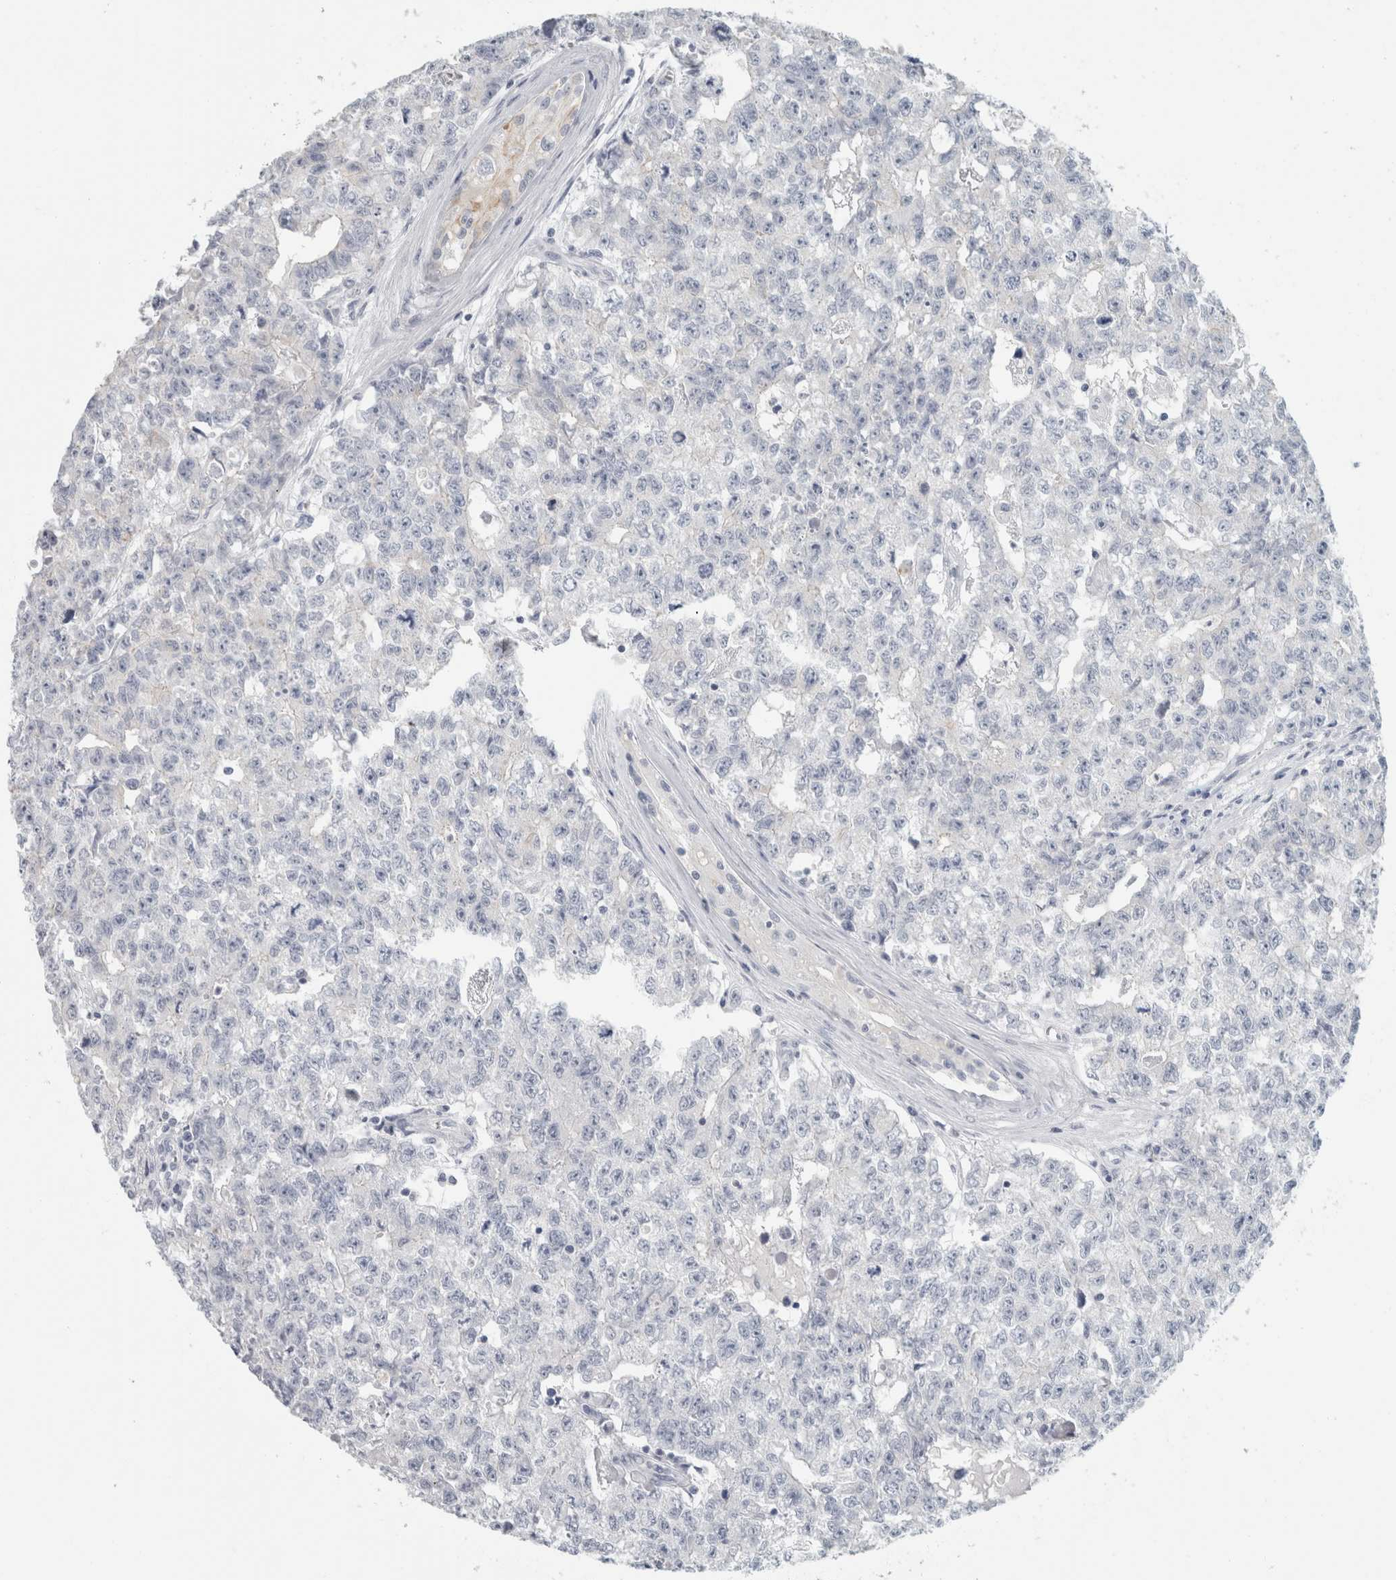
{"staining": {"intensity": "negative", "quantity": "none", "location": "none"}, "tissue": "testis cancer", "cell_type": "Tumor cells", "image_type": "cancer", "snomed": [{"axis": "morphology", "description": "Carcinoma, Embryonal, NOS"}, {"axis": "topography", "description": "Testis"}], "caption": "DAB (3,3'-diaminobenzidine) immunohistochemical staining of human testis embryonal carcinoma exhibits no significant expression in tumor cells.", "gene": "SLC28A3", "patient": {"sex": "male", "age": 28}}